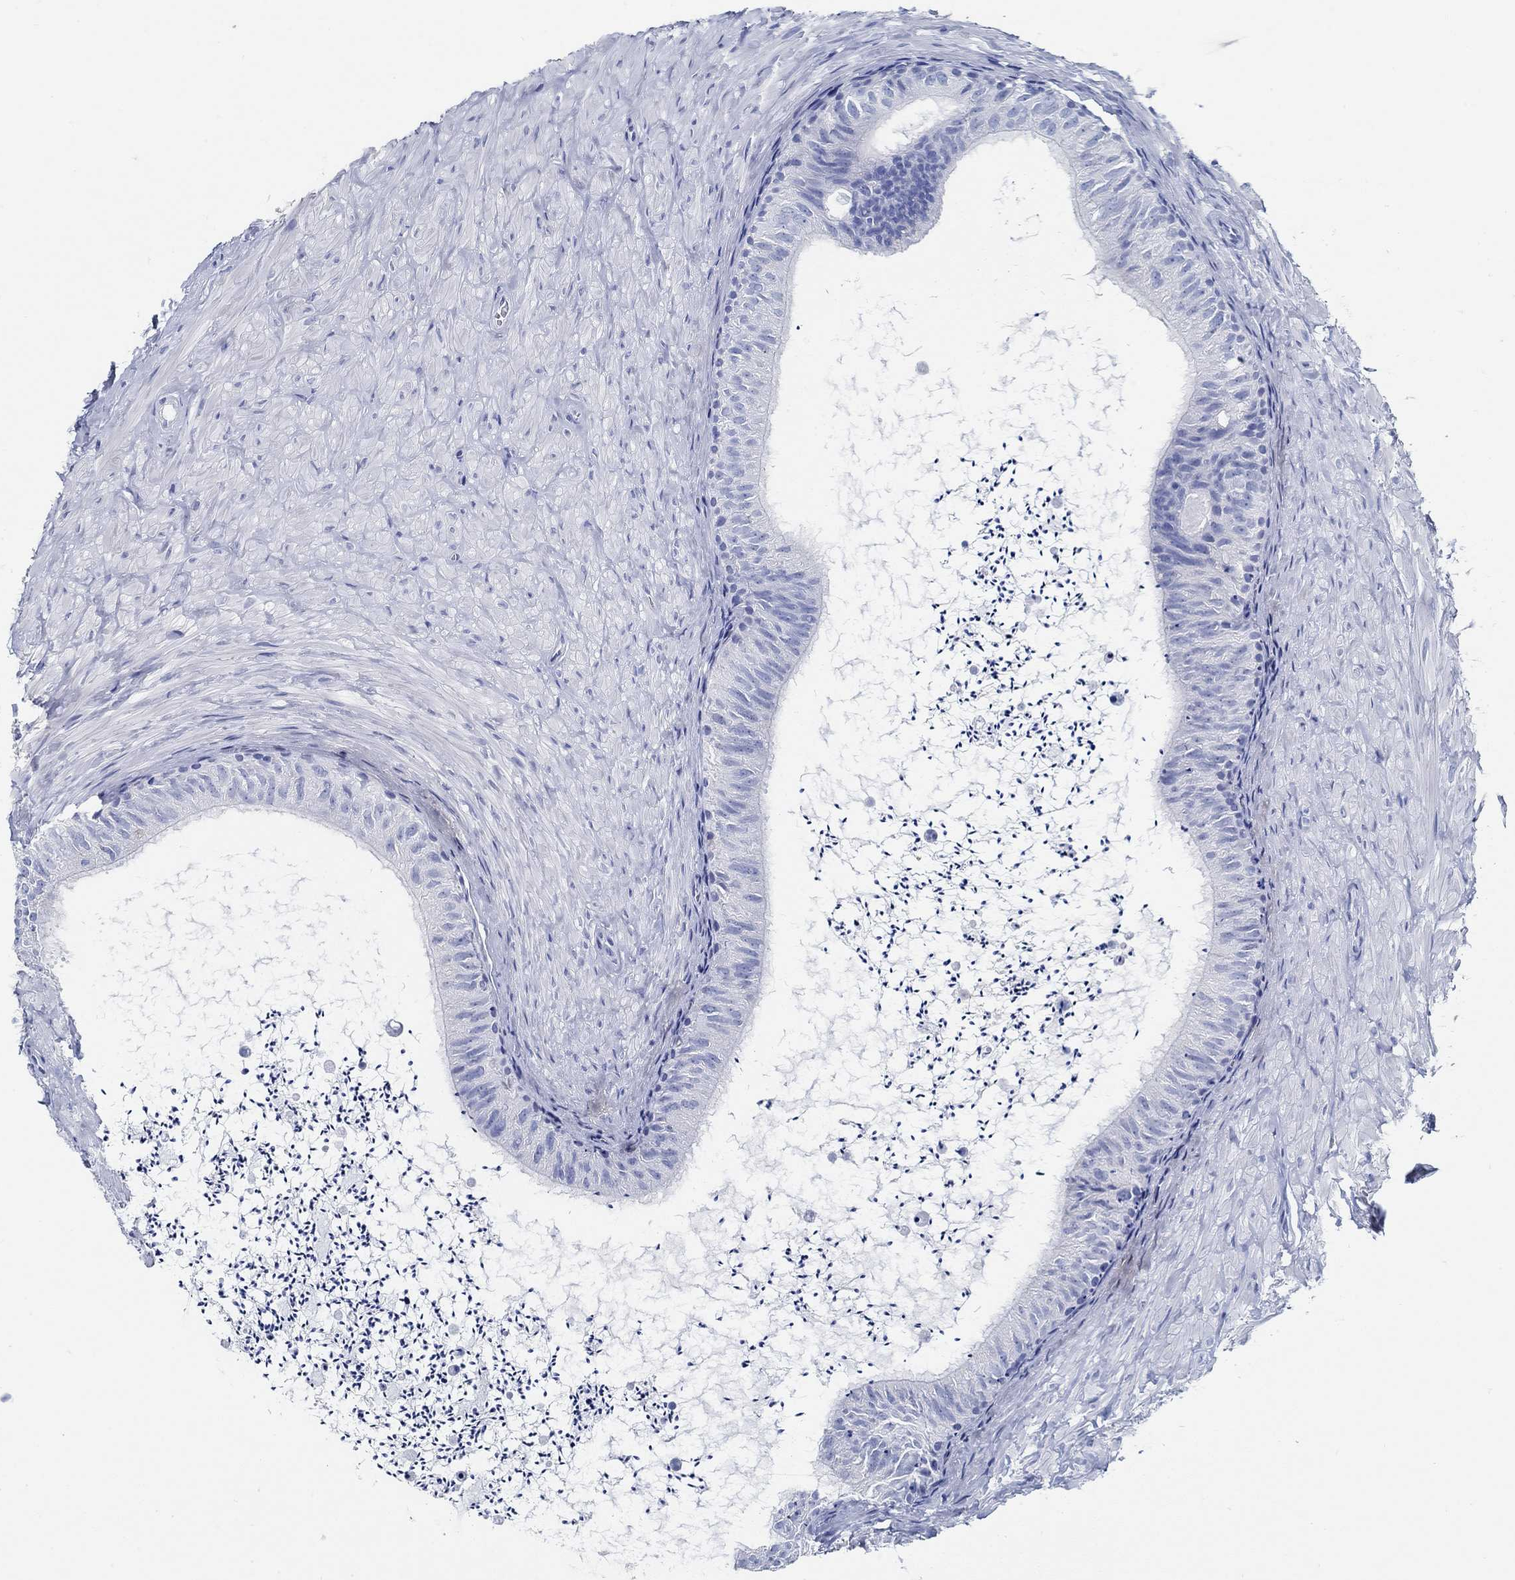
{"staining": {"intensity": "negative", "quantity": "none", "location": "none"}, "tissue": "epididymis", "cell_type": "Glandular cells", "image_type": "normal", "snomed": [{"axis": "morphology", "description": "Normal tissue, NOS"}, {"axis": "topography", "description": "Epididymis"}], "caption": "A high-resolution micrograph shows immunohistochemistry staining of unremarkable epididymis, which displays no significant positivity in glandular cells.", "gene": "SLC45A1", "patient": {"sex": "male", "age": 32}}